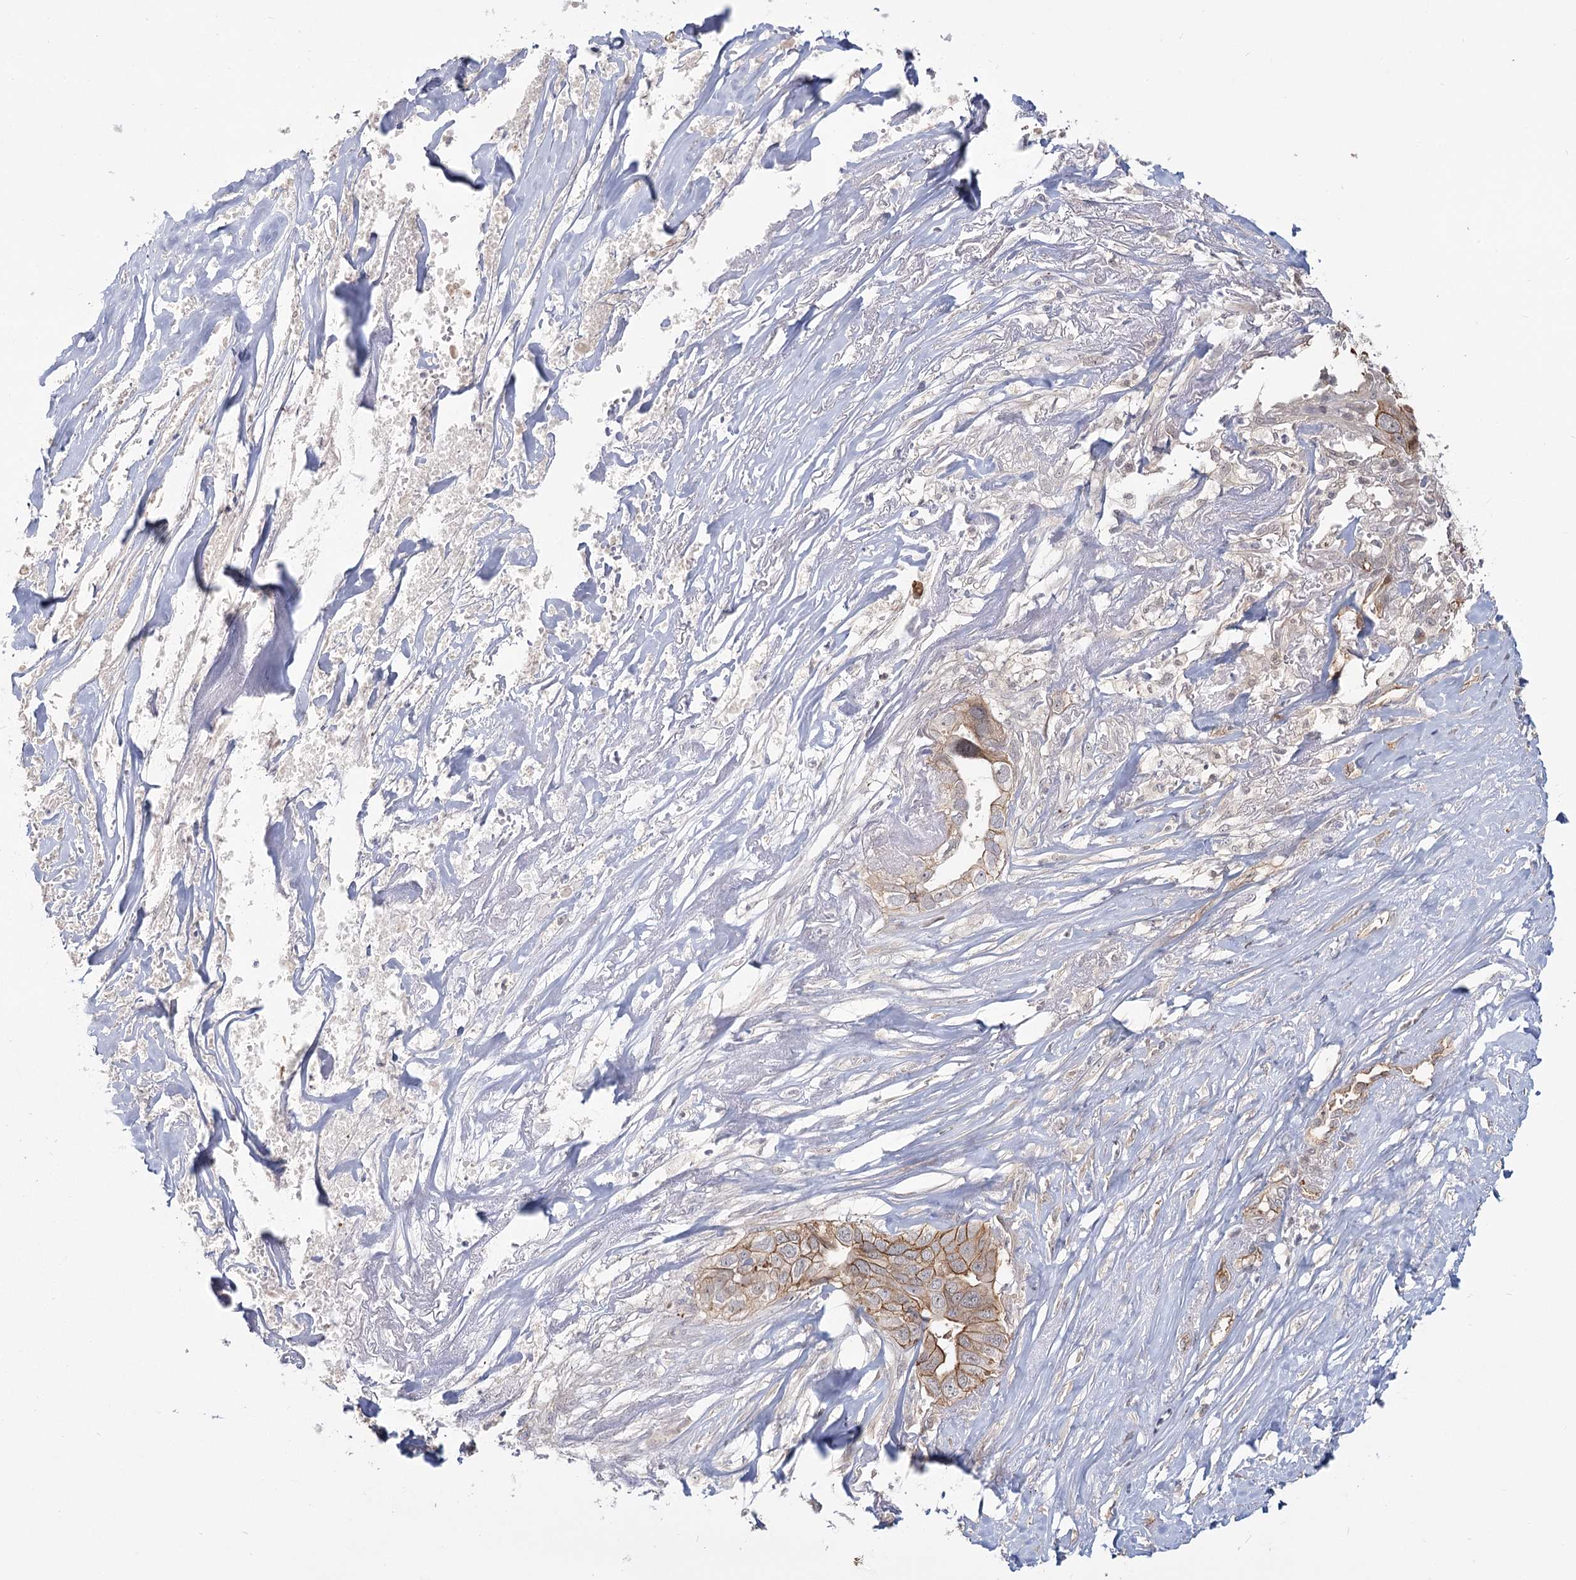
{"staining": {"intensity": "moderate", "quantity": ">75%", "location": "cytoplasmic/membranous"}, "tissue": "liver cancer", "cell_type": "Tumor cells", "image_type": "cancer", "snomed": [{"axis": "morphology", "description": "Cholangiocarcinoma"}, {"axis": "topography", "description": "Liver"}], "caption": "Immunohistochemical staining of human cholangiocarcinoma (liver) reveals medium levels of moderate cytoplasmic/membranous protein positivity in approximately >75% of tumor cells. The staining is performed using DAB (3,3'-diaminobenzidine) brown chromogen to label protein expression. The nuclei are counter-stained blue using hematoxylin.", "gene": "RPP14", "patient": {"sex": "female", "age": 79}}